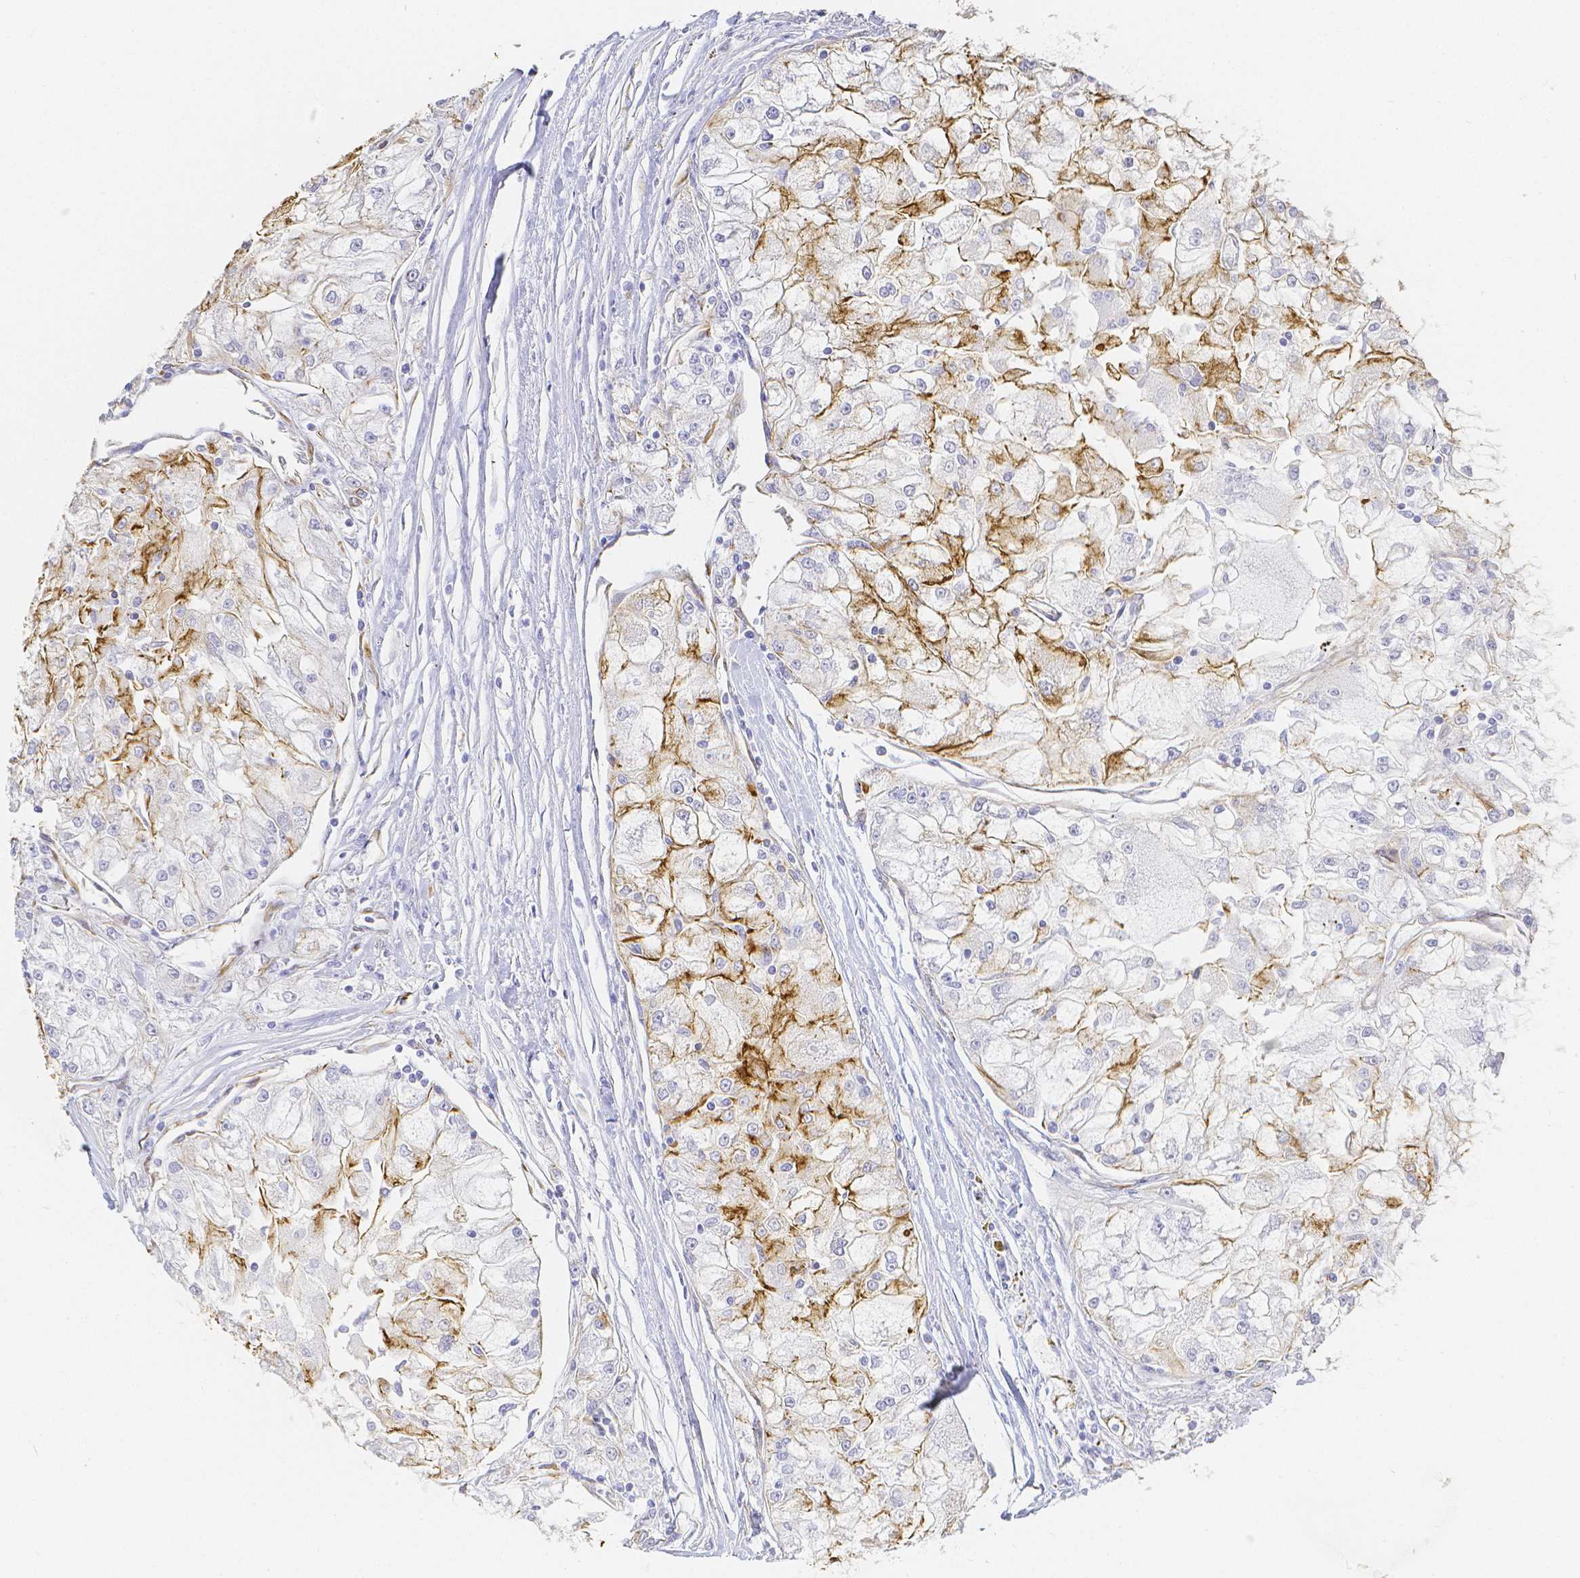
{"staining": {"intensity": "negative", "quantity": "none", "location": "none"}, "tissue": "renal cancer", "cell_type": "Tumor cells", "image_type": "cancer", "snomed": [{"axis": "morphology", "description": "Adenocarcinoma, NOS"}, {"axis": "topography", "description": "Kidney"}], "caption": "Tumor cells are negative for brown protein staining in renal adenocarcinoma.", "gene": "SMURF1", "patient": {"sex": "female", "age": 72}}